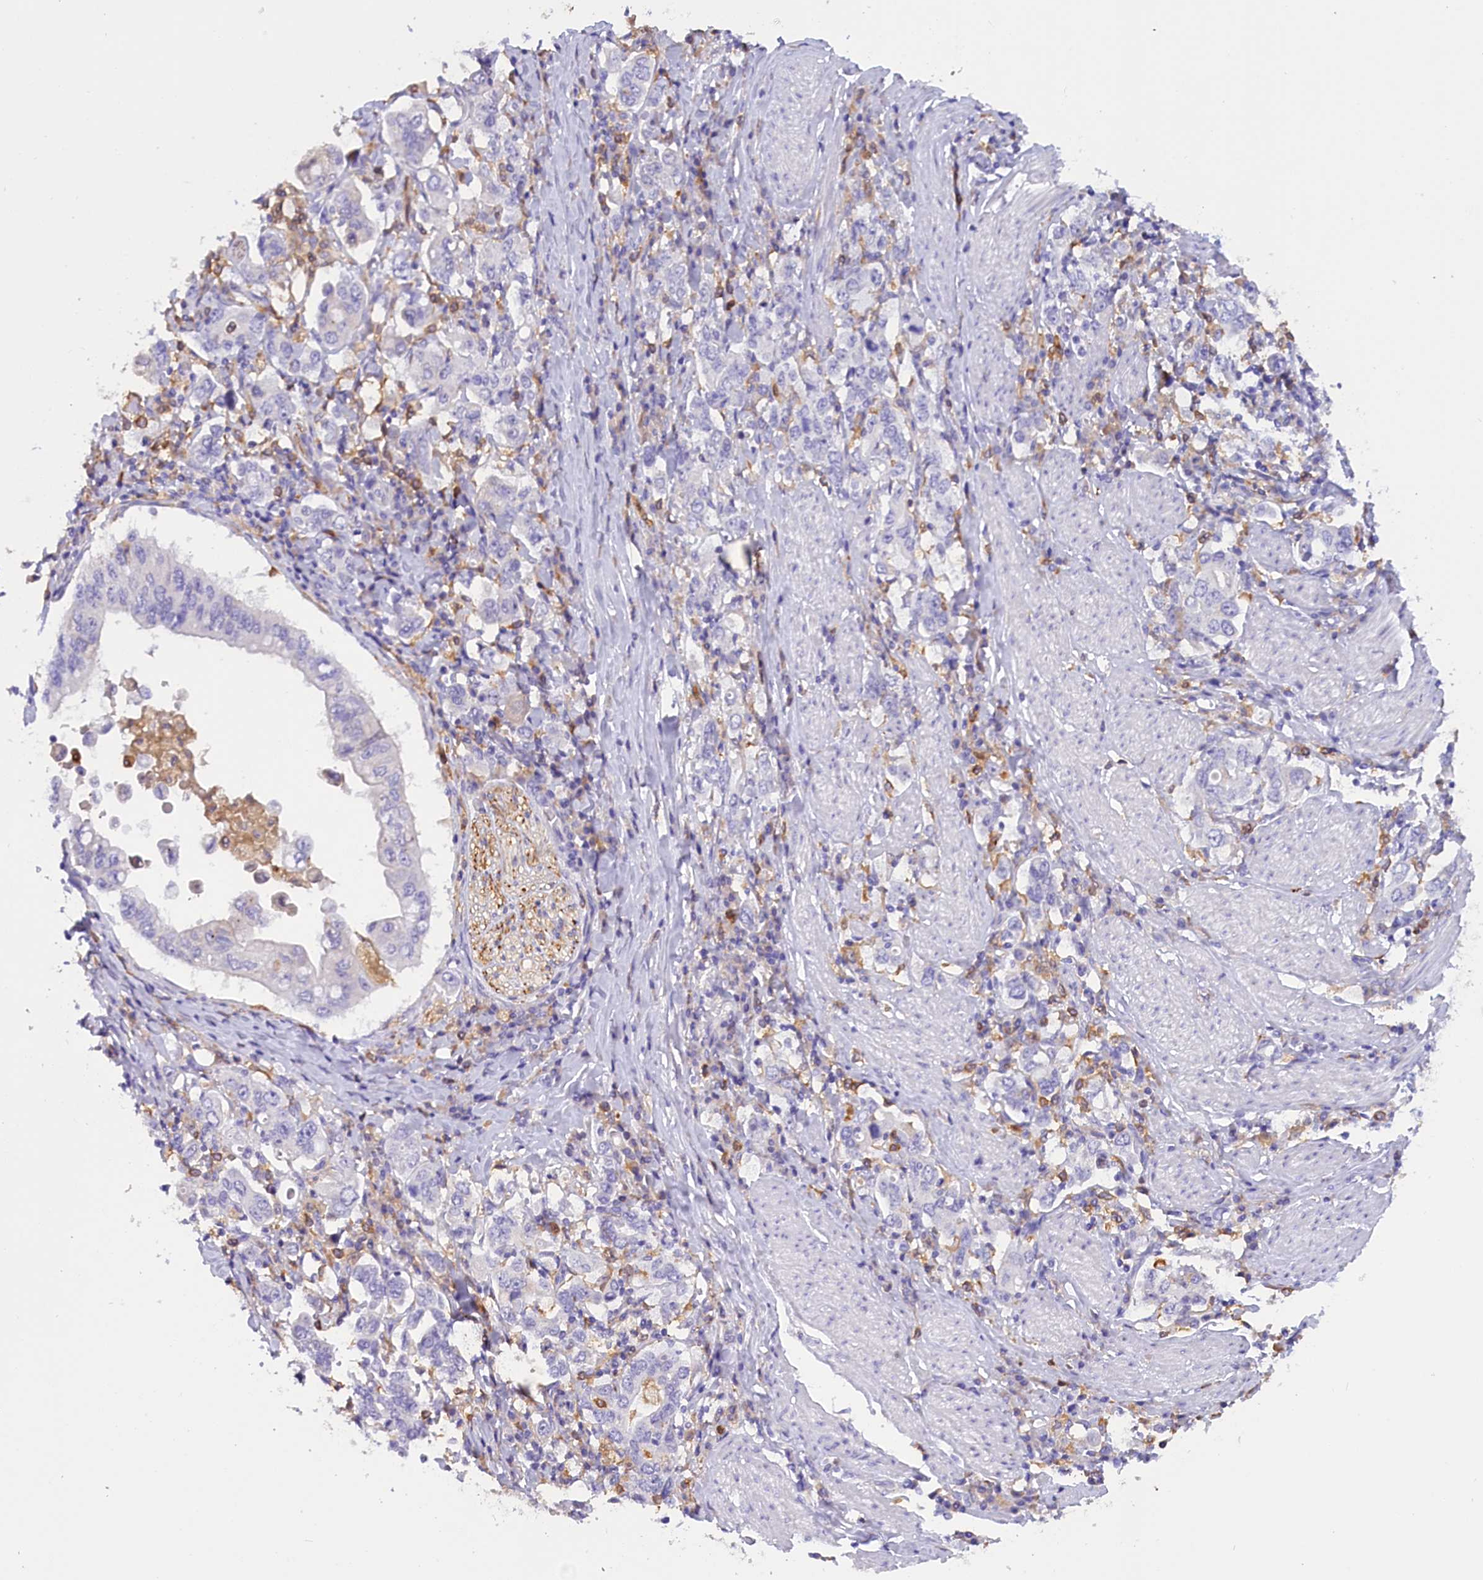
{"staining": {"intensity": "negative", "quantity": "none", "location": "none"}, "tissue": "stomach cancer", "cell_type": "Tumor cells", "image_type": "cancer", "snomed": [{"axis": "morphology", "description": "Adenocarcinoma, NOS"}, {"axis": "topography", "description": "Stomach, upper"}], "caption": "High power microscopy micrograph of an IHC histopathology image of stomach adenocarcinoma, revealing no significant expression in tumor cells. (DAB immunohistochemistry (IHC) visualized using brightfield microscopy, high magnification).", "gene": "FAM149B1", "patient": {"sex": "male", "age": 62}}